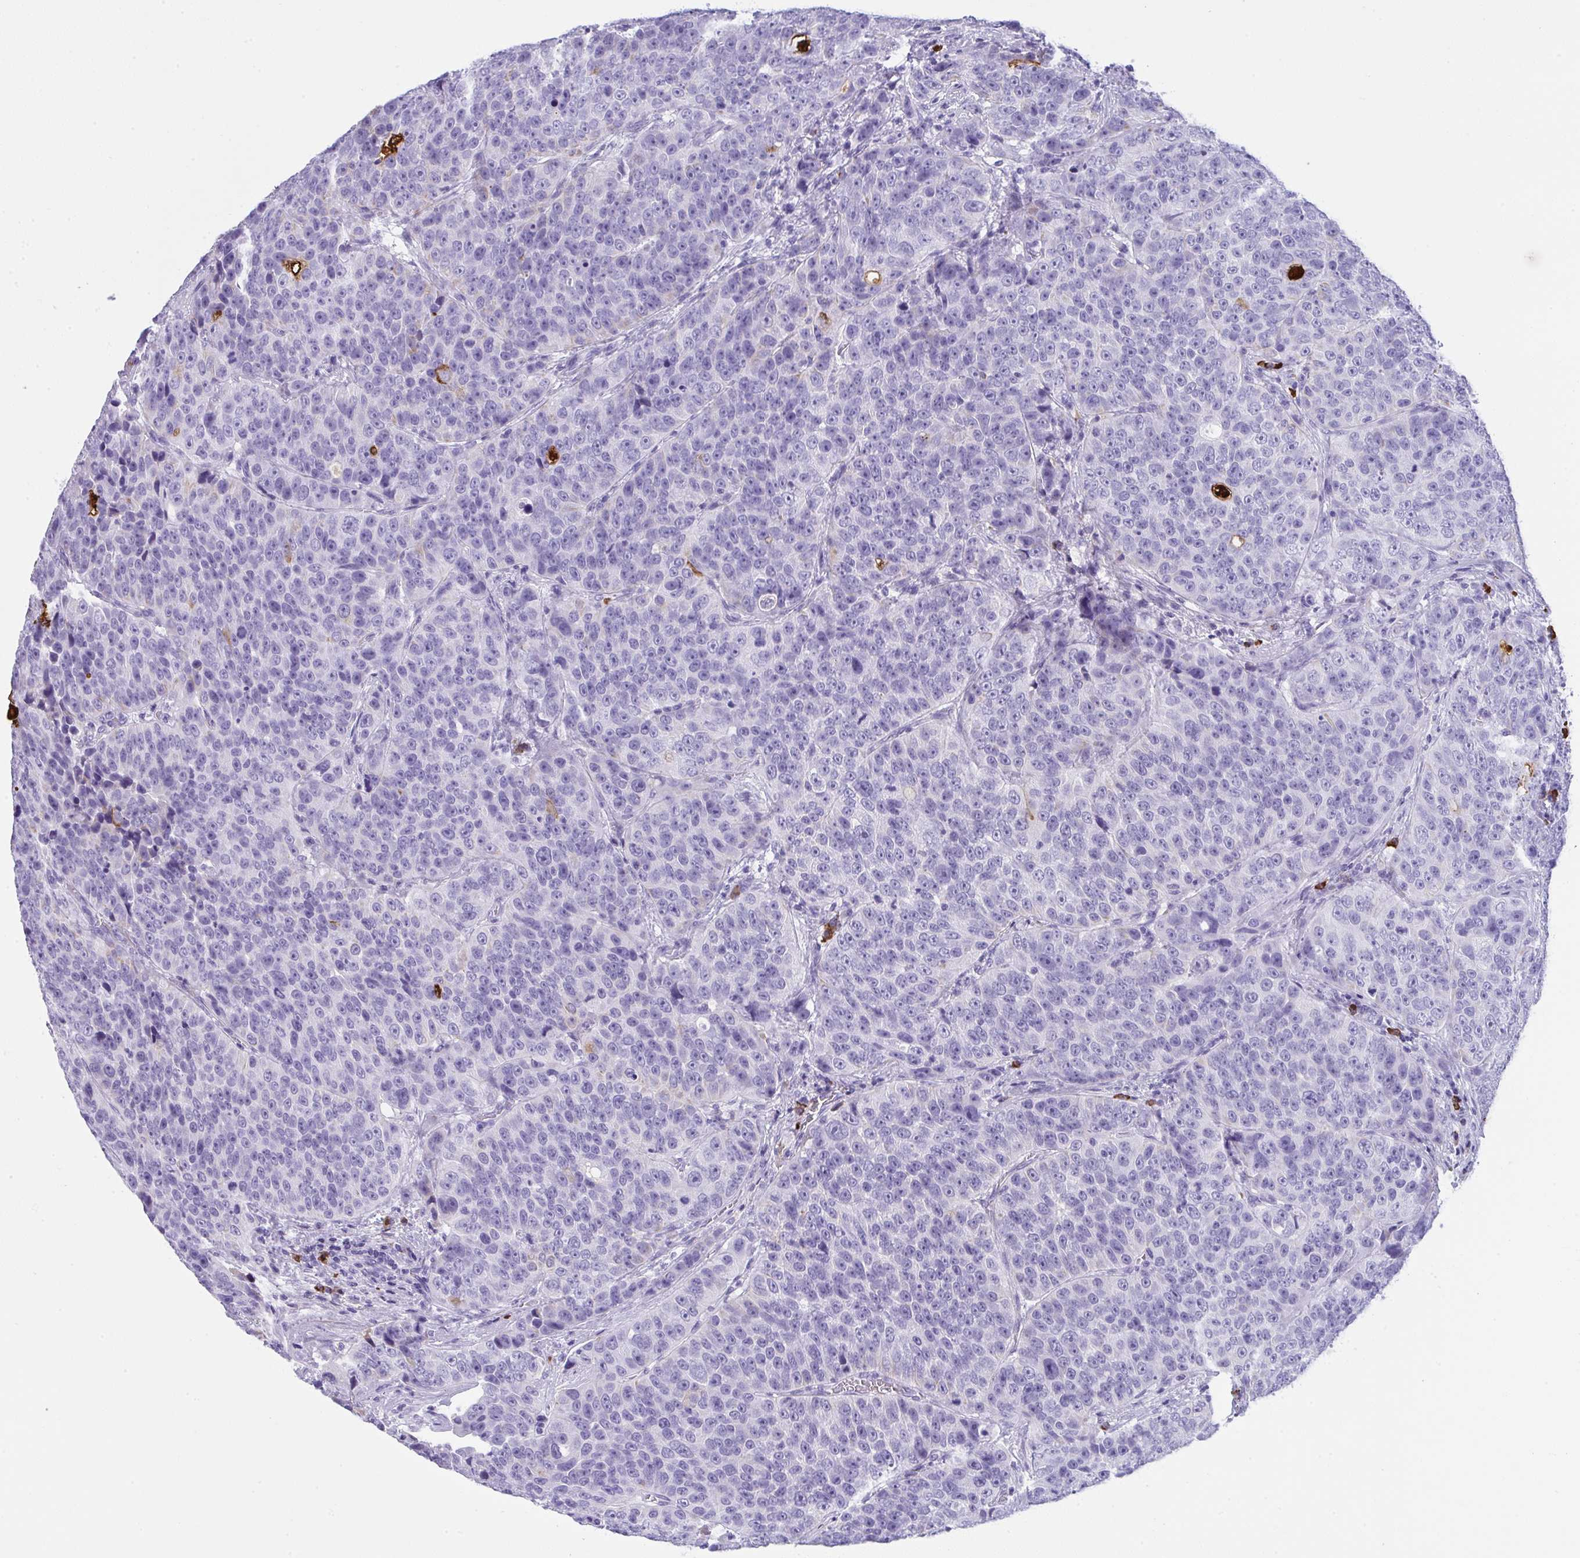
{"staining": {"intensity": "negative", "quantity": "none", "location": "none"}, "tissue": "urothelial cancer", "cell_type": "Tumor cells", "image_type": "cancer", "snomed": [{"axis": "morphology", "description": "Urothelial carcinoma, NOS"}, {"axis": "topography", "description": "Urinary bladder"}], "caption": "Urothelial cancer stained for a protein using immunohistochemistry displays no staining tumor cells.", "gene": "JCHAIN", "patient": {"sex": "male", "age": 52}}